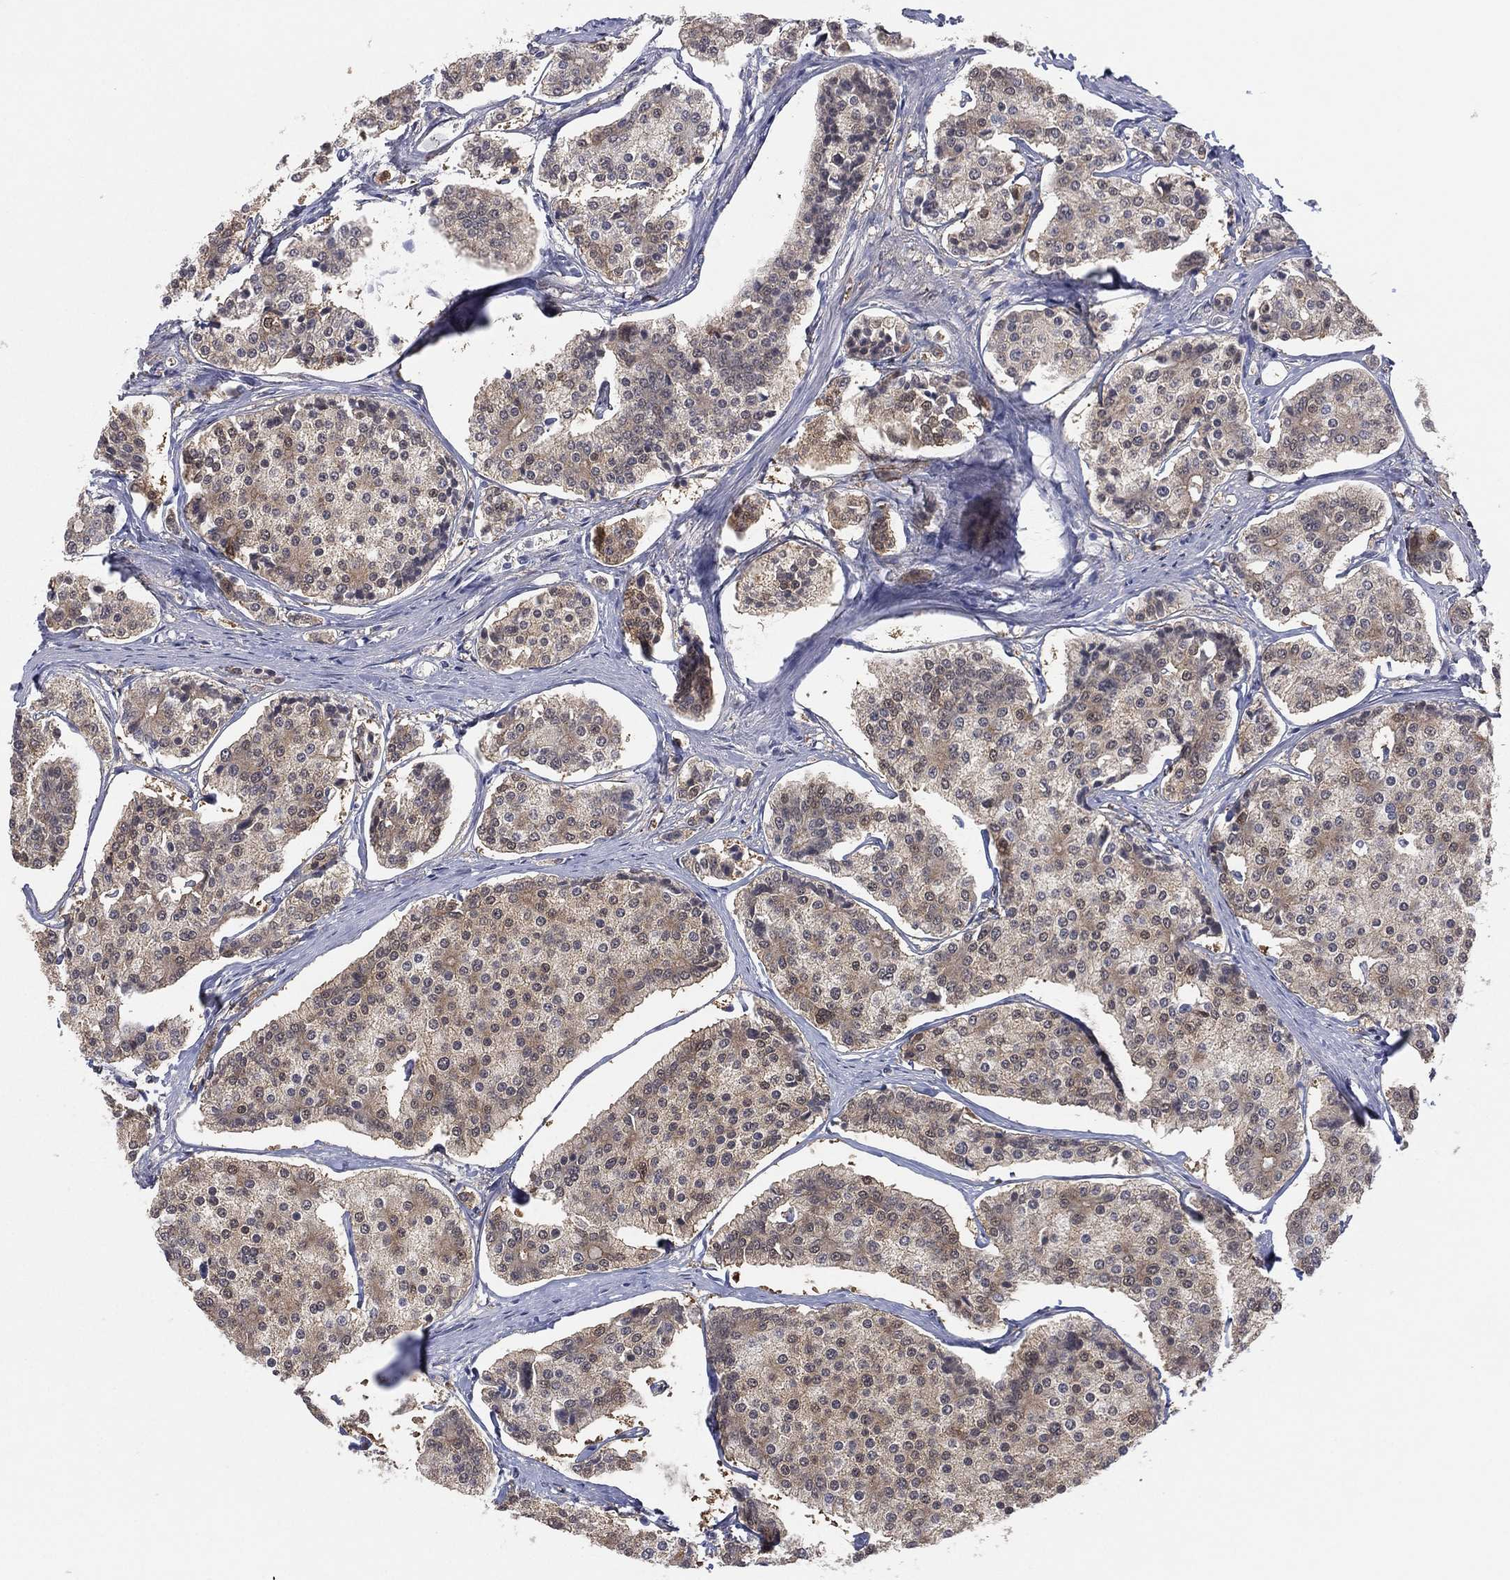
{"staining": {"intensity": "weak", "quantity": "<25%", "location": "cytoplasmic/membranous"}, "tissue": "carcinoid", "cell_type": "Tumor cells", "image_type": "cancer", "snomed": [{"axis": "morphology", "description": "Carcinoid, malignant, NOS"}, {"axis": "topography", "description": "Small intestine"}], "caption": "DAB immunohistochemical staining of carcinoid demonstrates no significant positivity in tumor cells.", "gene": "DDAH1", "patient": {"sex": "female", "age": 65}}